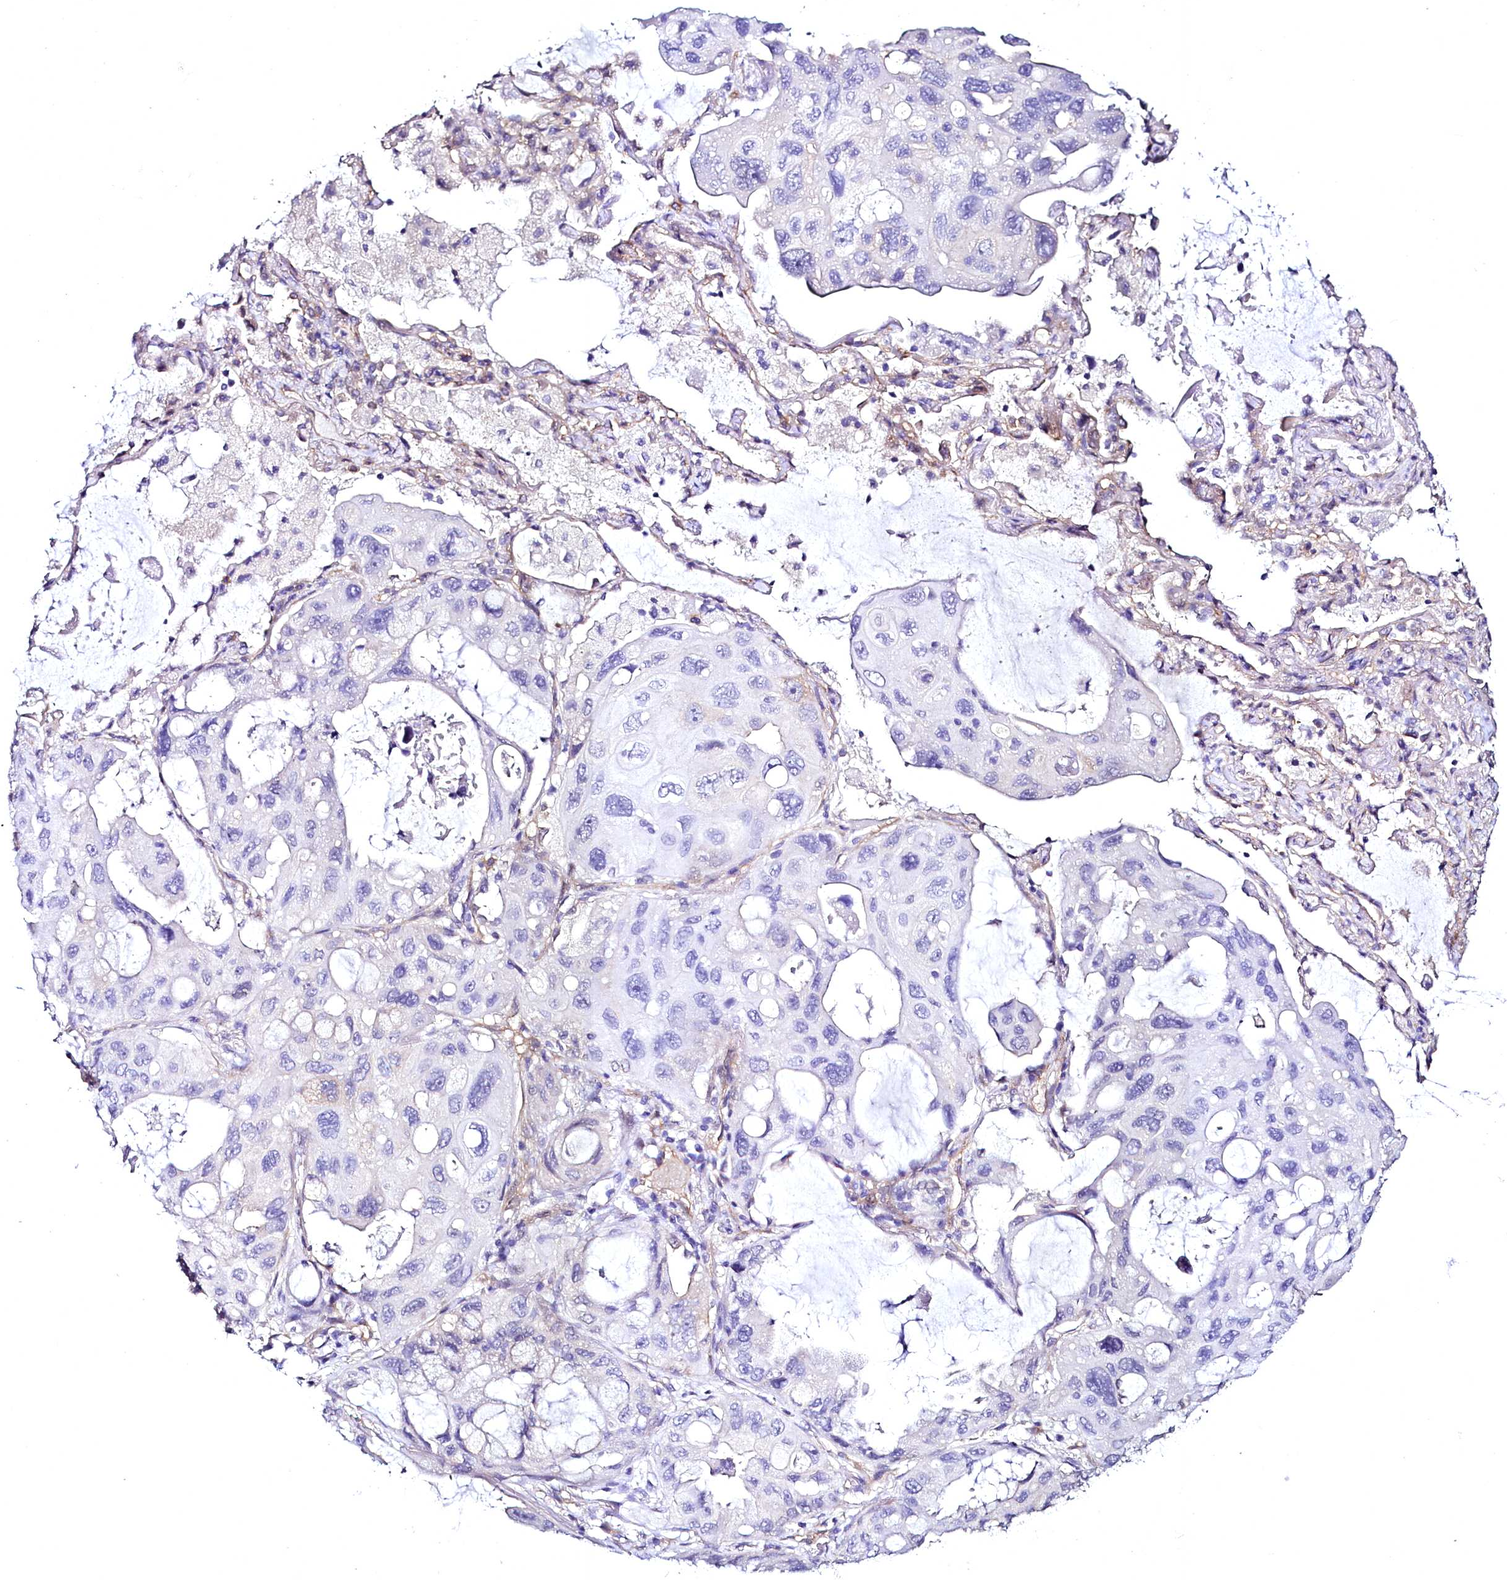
{"staining": {"intensity": "negative", "quantity": "none", "location": "none"}, "tissue": "lung cancer", "cell_type": "Tumor cells", "image_type": "cancer", "snomed": [{"axis": "morphology", "description": "Squamous cell carcinoma, NOS"}, {"axis": "topography", "description": "Lung"}], "caption": "Histopathology image shows no significant protein positivity in tumor cells of lung cancer (squamous cell carcinoma).", "gene": "STXBP1", "patient": {"sex": "female", "age": 73}}